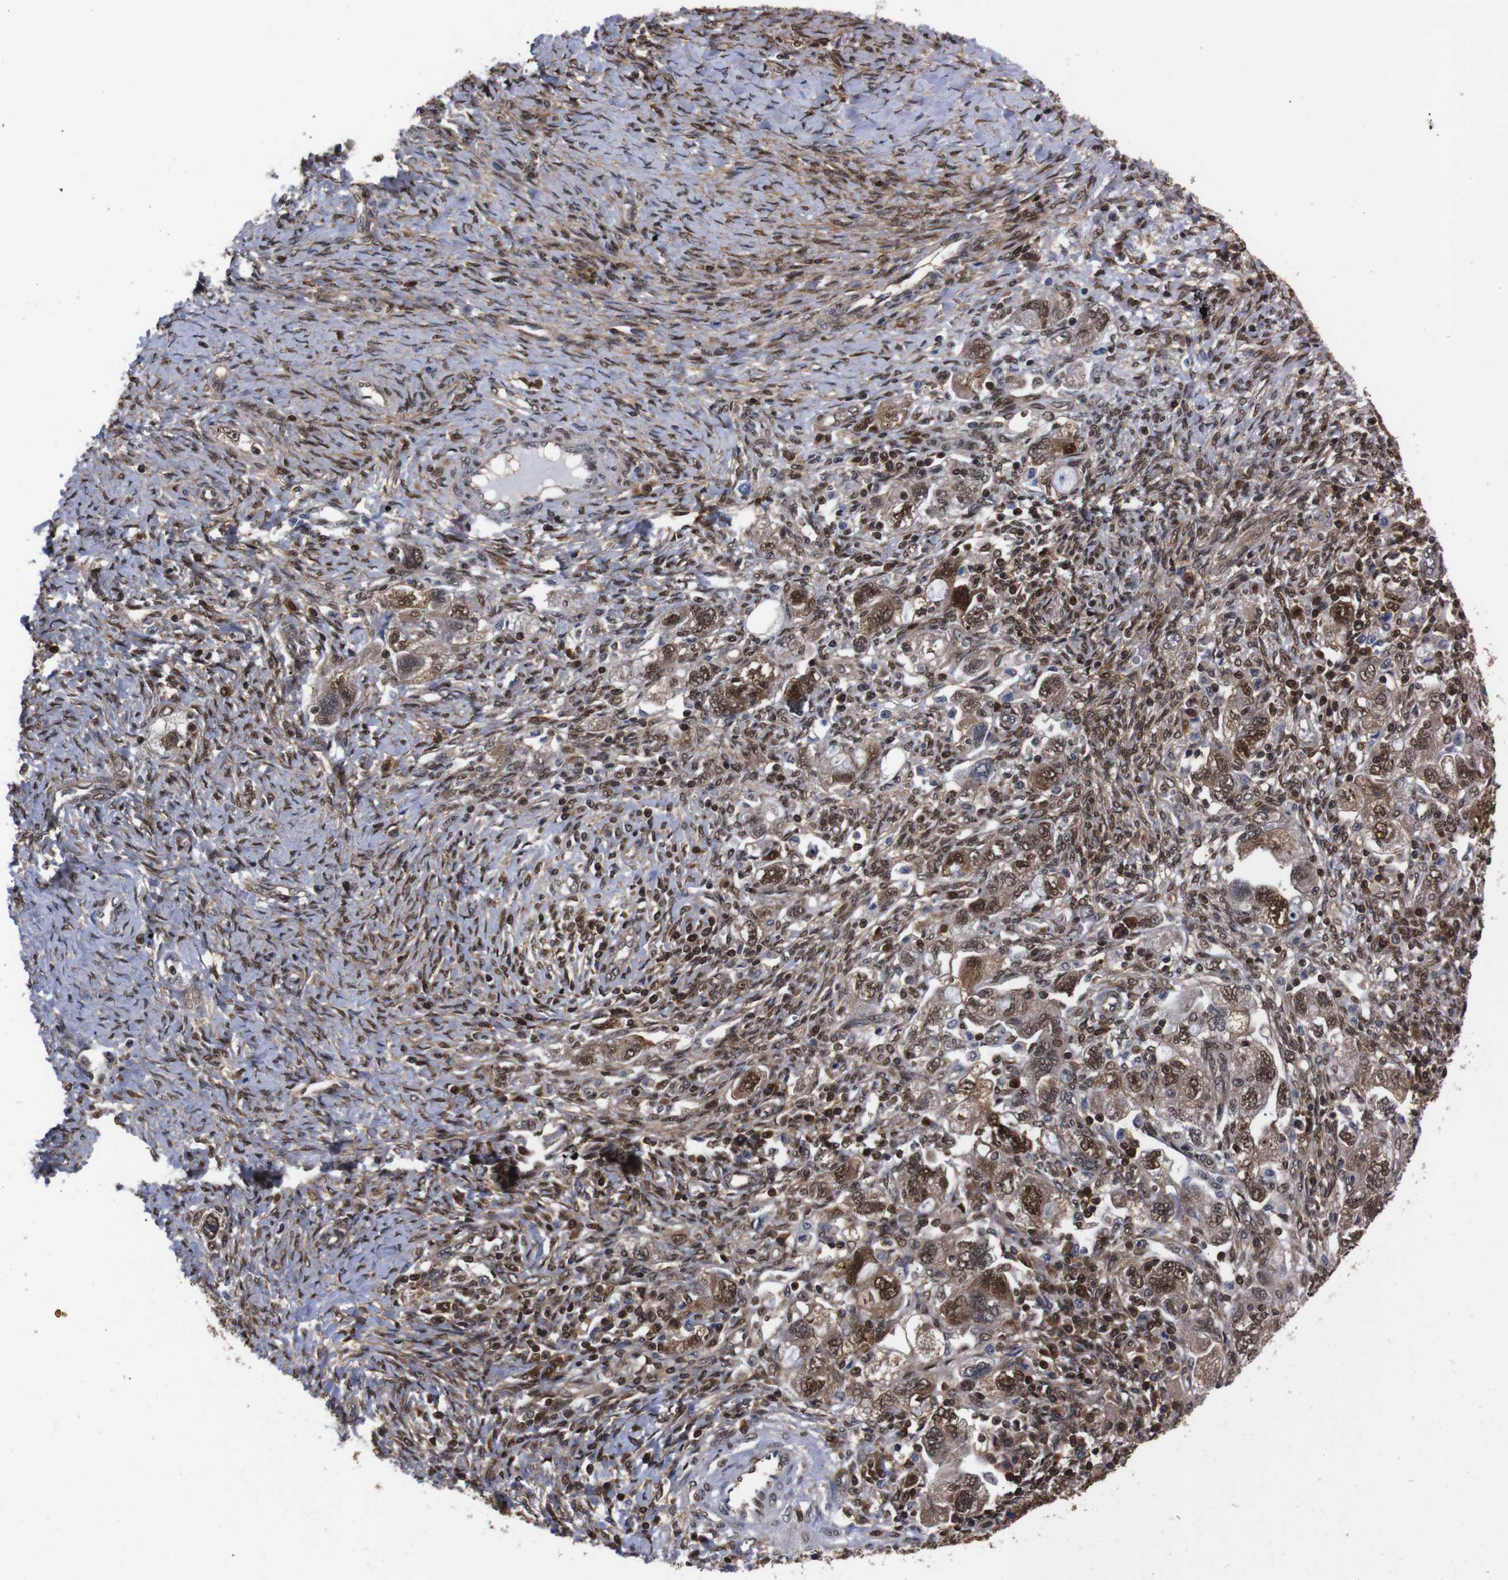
{"staining": {"intensity": "moderate", "quantity": "25%-75%", "location": "cytoplasmic/membranous,nuclear"}, "tissue": "ovarian cancer", "cell_type": "Tumor cells", "image_type": "cancer", "snomed": [{"axis": "morphology", "description": "Carcinoma, NOS"}, {"axis": "morphology", "description": "Cystadenocarcinoma, serous, NOS"}, {"axis": "topography", "description": "Ovary"}], "caption": "DAB (3,3'-diaminobenzidine) immunohistochemical staining of human ovarian cancer displays moderate cytoplasmic/membranous and nuclear protein staining in approximately 25%-75% of tumor cells.", "gene": "UBQLN2", "patient": {"sex": "female", "age": 69}}